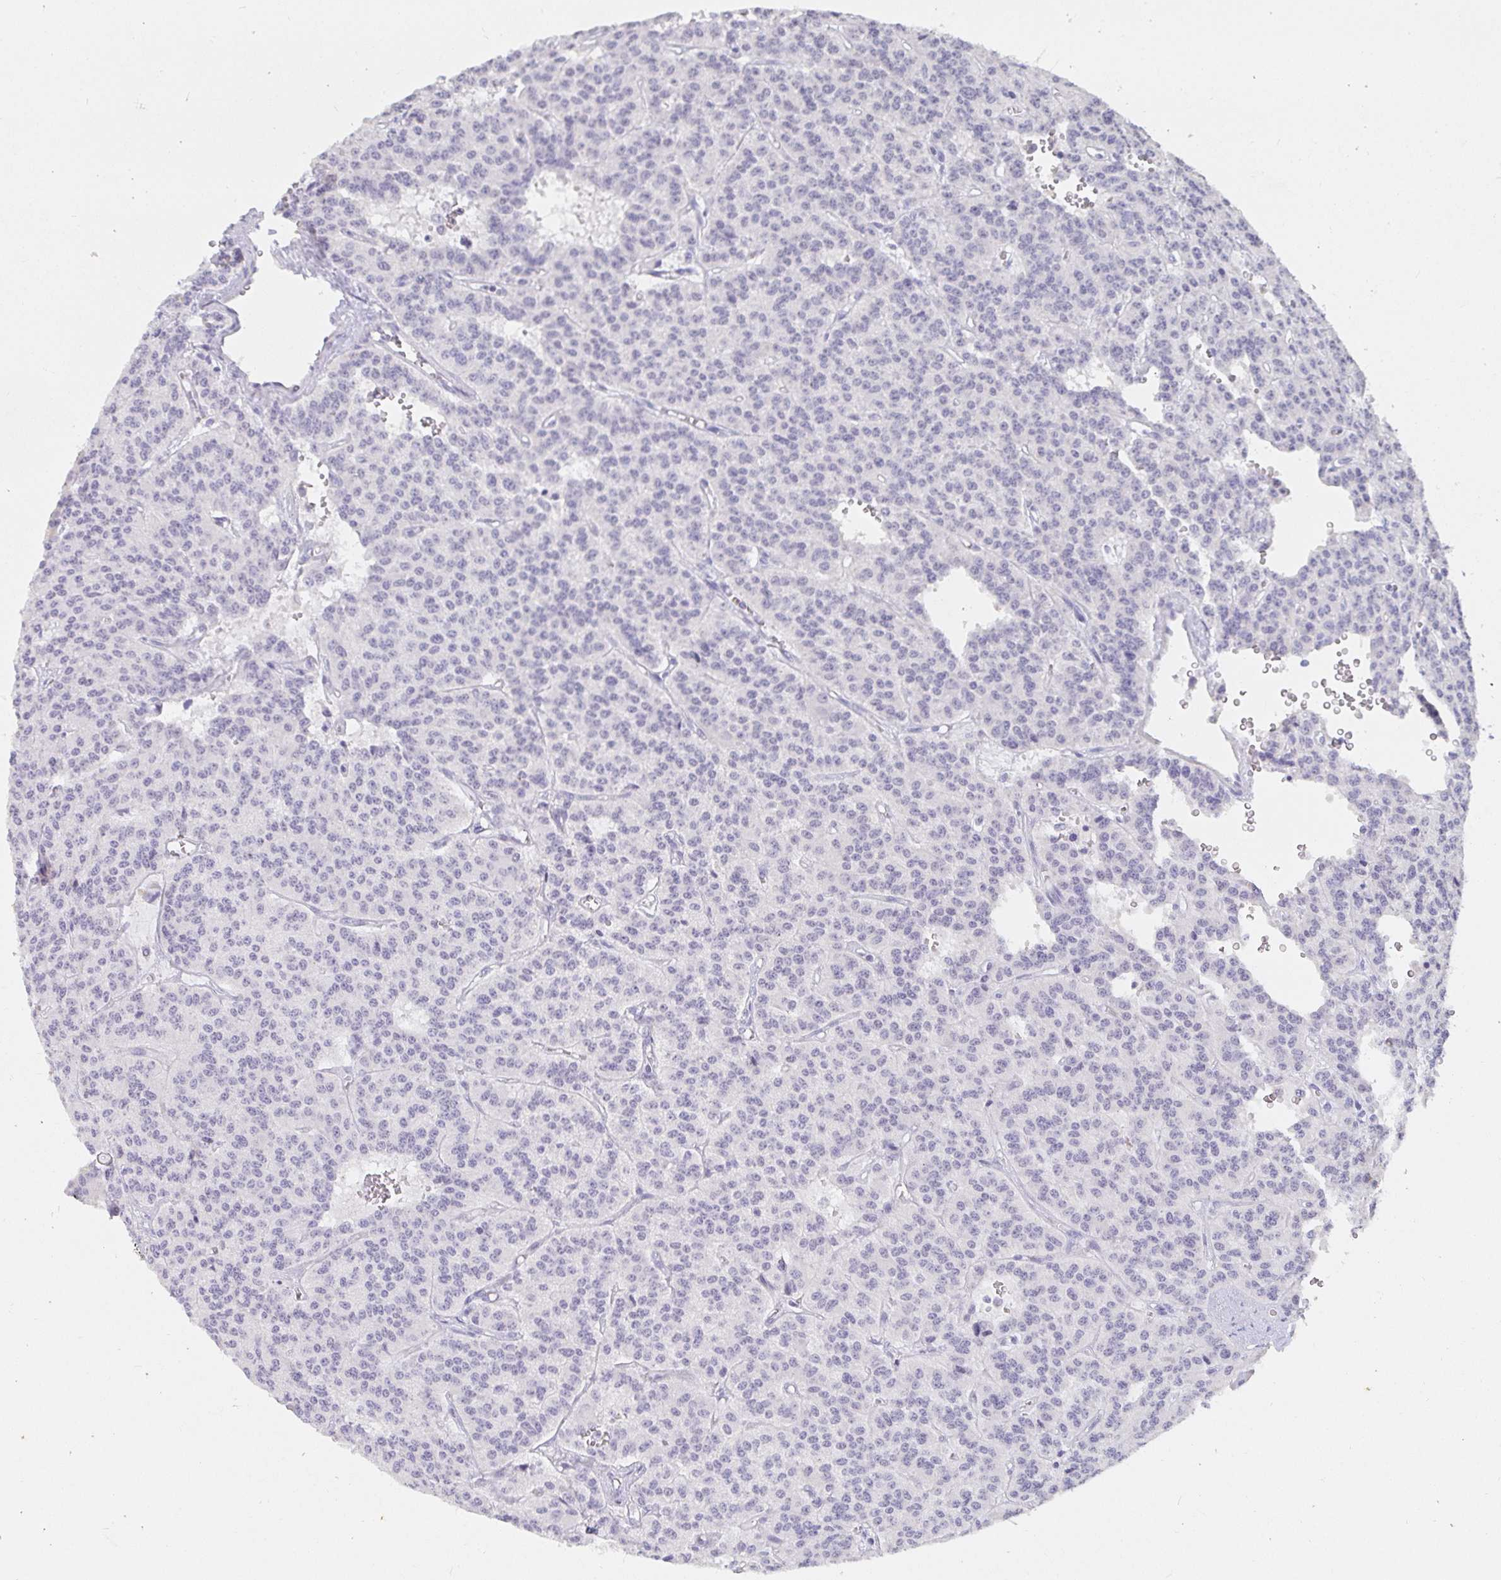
{"staining": {"intensity": "negative", "quantity": "none", "location": "none"}, "tissue": "carcinoid", "cell_type": "Tumor cells", "image_type": "cancer", "snomed": [{"axis": "morphology", "description": "Carcinoid, malignant, NOS"}, {"axis": "topography", "description": "Lung"}], "caption": "An immunohistochemistry (IHC) photomicrograph of carcinoid is shown. There is no staining in tumor cells of carcinoid. (Stains: DAB (3,3'-diaminobenzidine) IHC with hematoxylin counter stain, Microscopy: brightfield microscopy at high magnification).", "gene": "PDX1", "patient": {"sex": "female", "age": 71}}